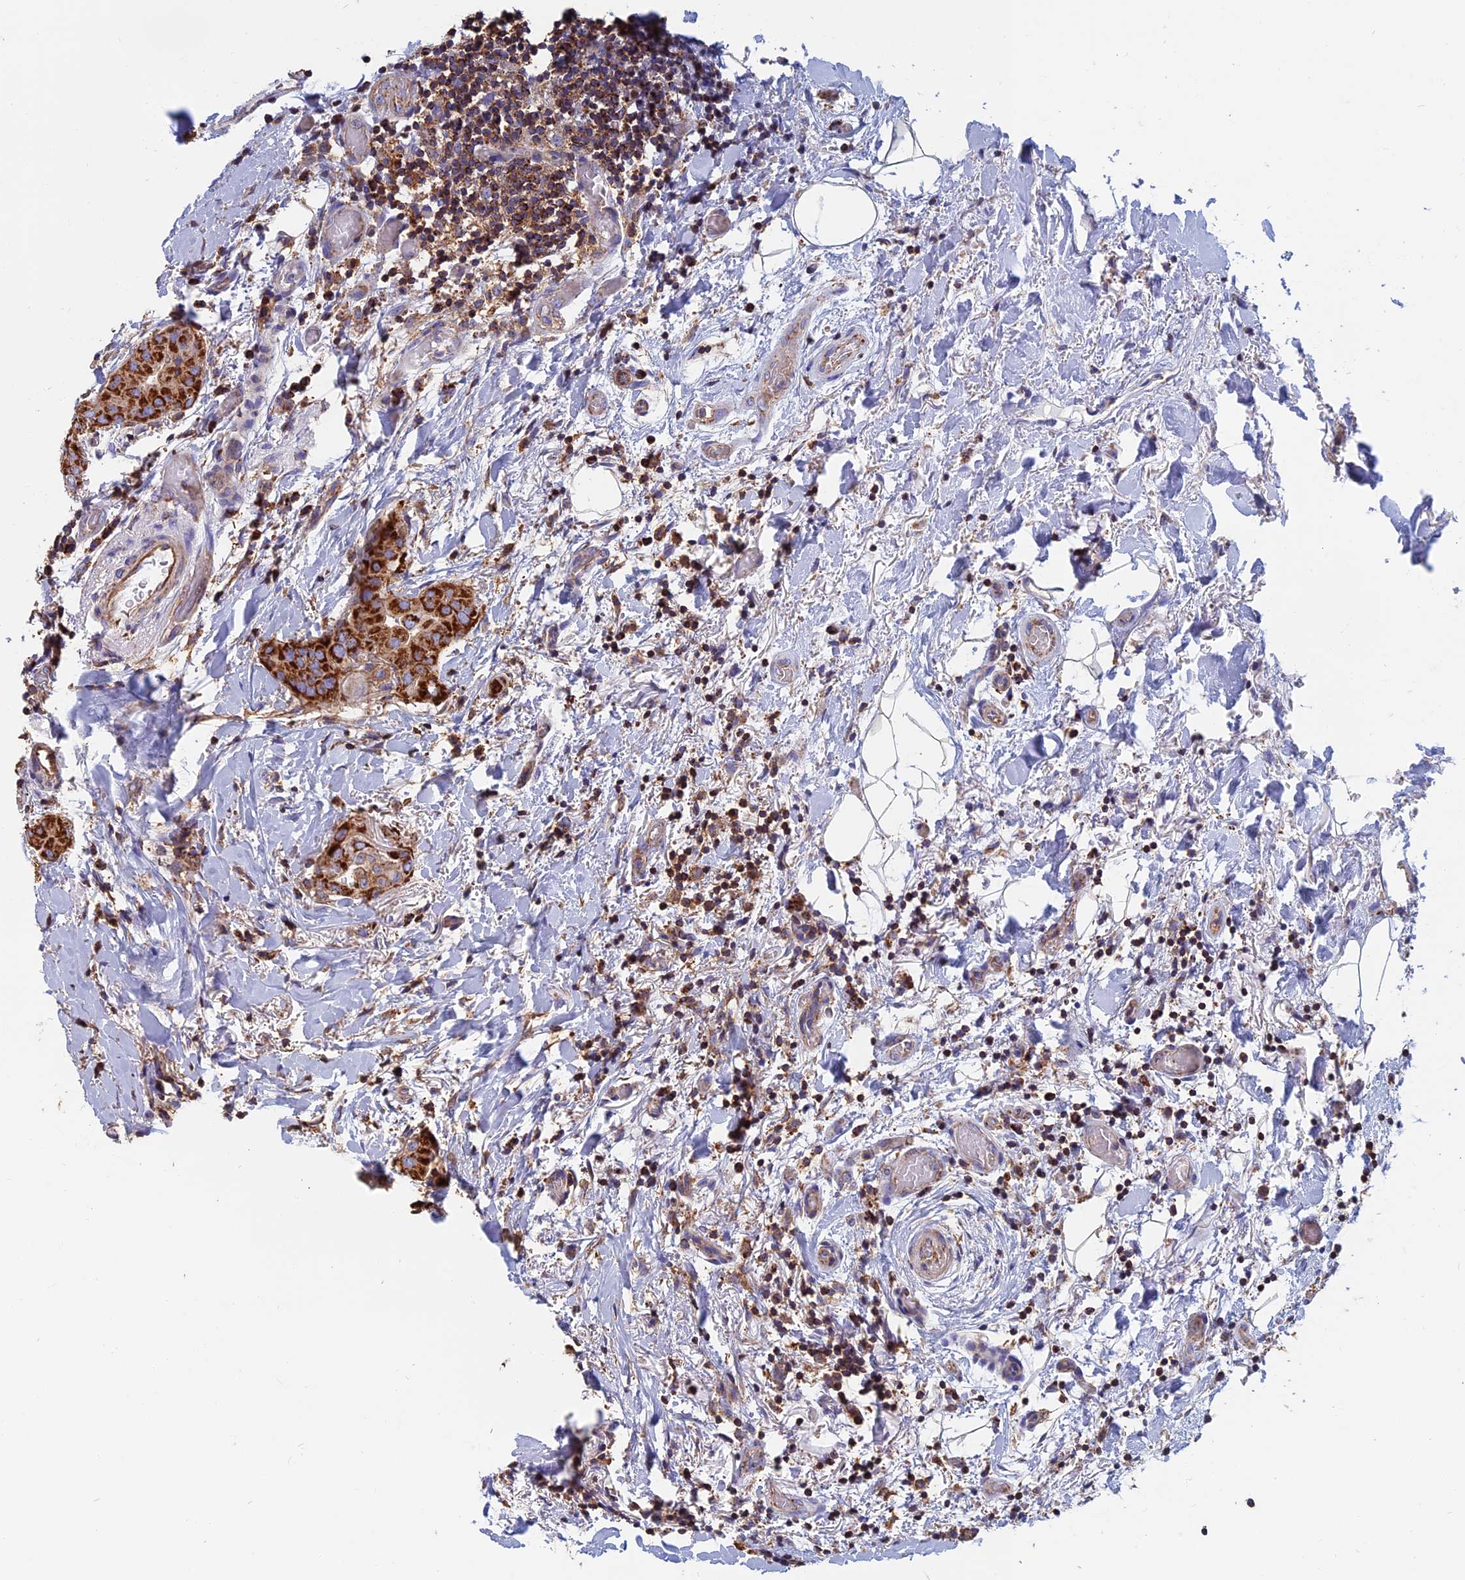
{"staining": {"intensity": "strong", "quantity": ">75%", "location": "cytoplasmic/membranous"}, "tissue": "thyroid cancer", "cell_type": "Tumor cells", "image_type": "cancer", "snomed": [{"axis": "morphology", "description": "Papillary adenocarcinoma, NOS"}, {"axis": "topography", "description": "Thyroid gland"}], "caption": "Immunohistochemistry histopathology image of neoplastic tissue: human papillary adenocarcinoma (thyroid) stained using immunohistochemistry reveals high levels of strong protein expression localized specifically in the cytoplasmic/membranous of tumor cells, appearing as a cytoplasmic/membranous brown color.", "gene": "HSD17B8", "patient": {"sex": "male", "age": 33}}